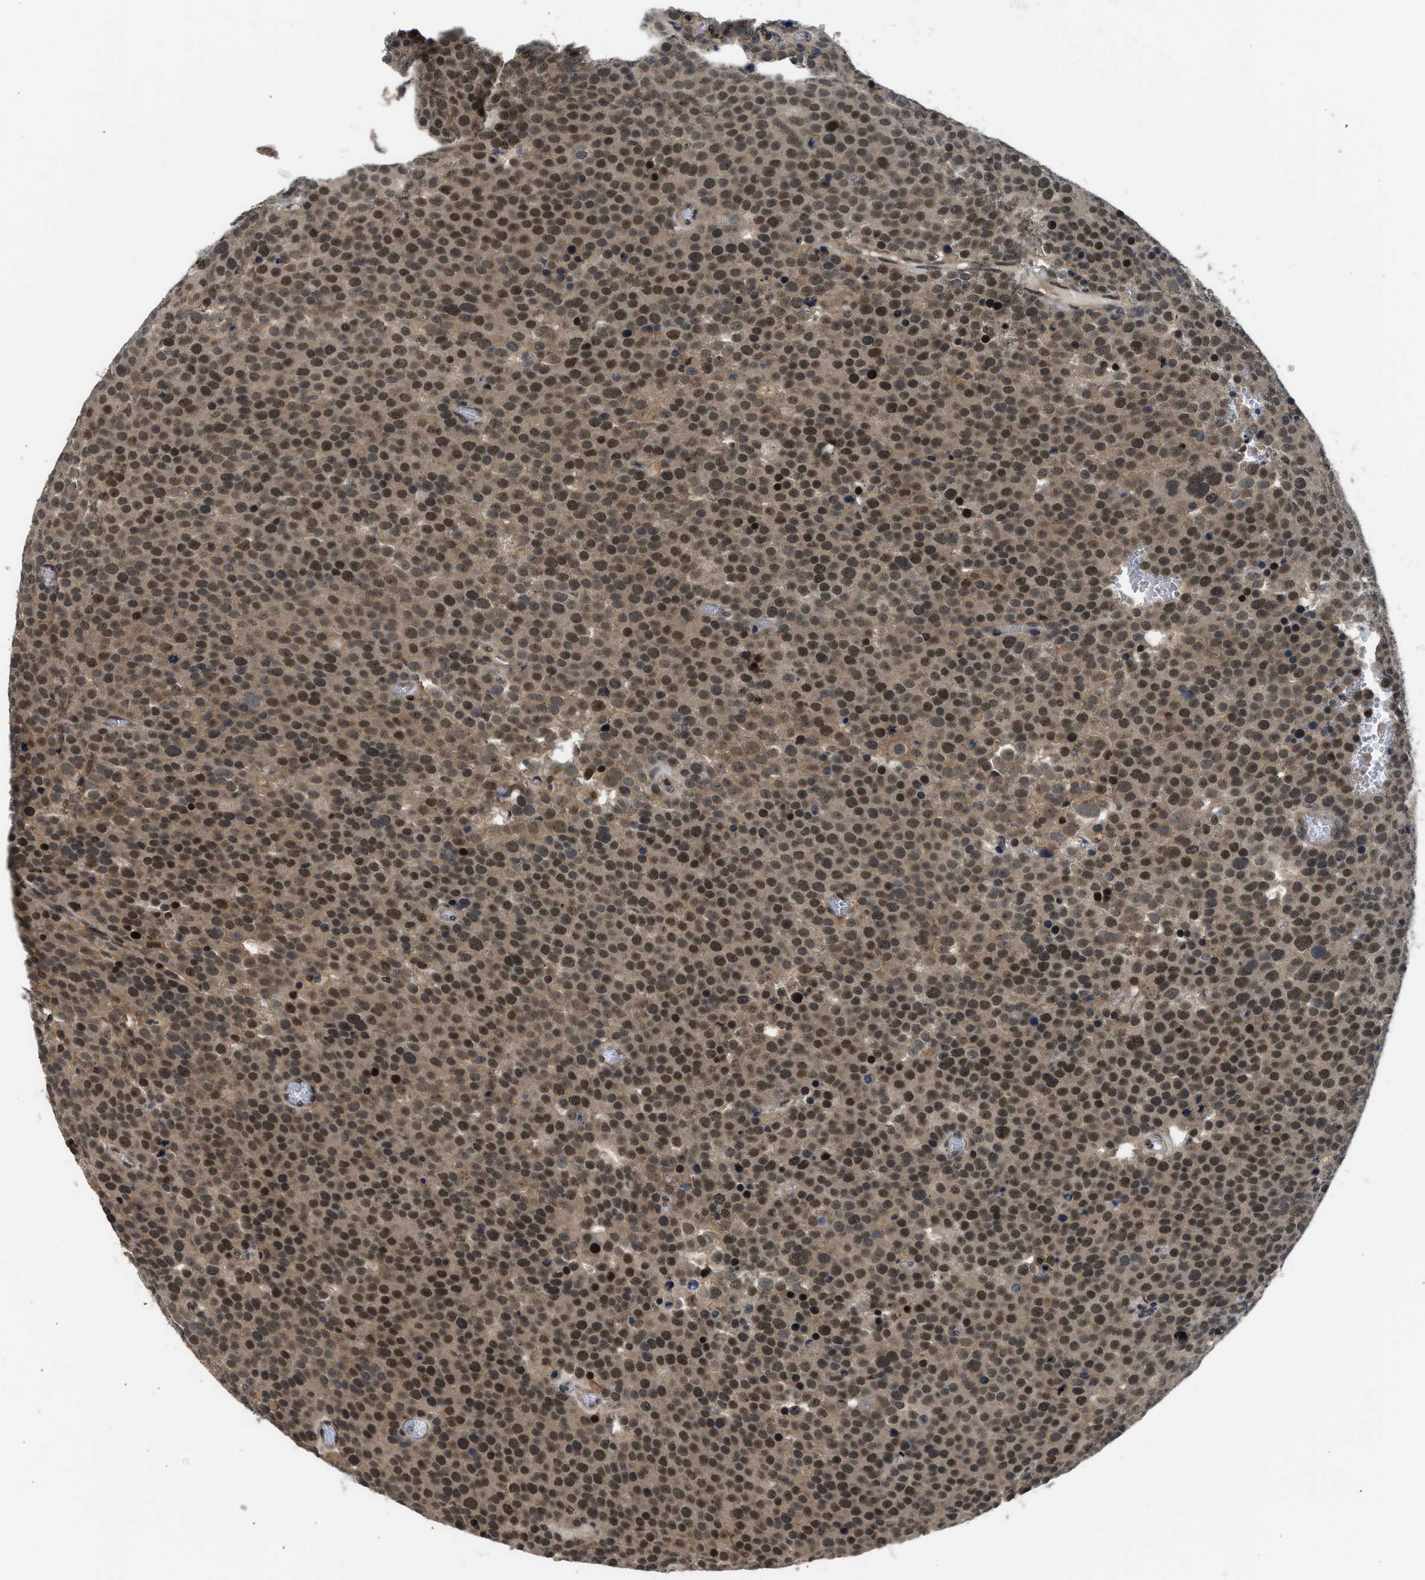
{"staining": {"intensity": "moderate", "quantity": ">75%", "location": "nuclear"}, "tissue": "testis cancer", "cell_type": "Tumor cells", "image_type": "cancer", "snomed": [{"axis": "morphology", "description": "Normal tissue, NOS"}, {"axis": "morphology", "description": "Seminoma, NOS"}, {"axis": "topography", "description": "Testis"}], "caption": "IHC (DAB) staining of testis cancer (seminoma) displays moderate nuclear protein expression in about >75% of tumor cells. (Stains: DAB (3,3'-diaminobenzidine) in brown, nuclei in blue, Microscopy: brightfield microscopy at high magnification).", "gene": "MTMR1", "patient": {"sex": "male", "age": 71}}